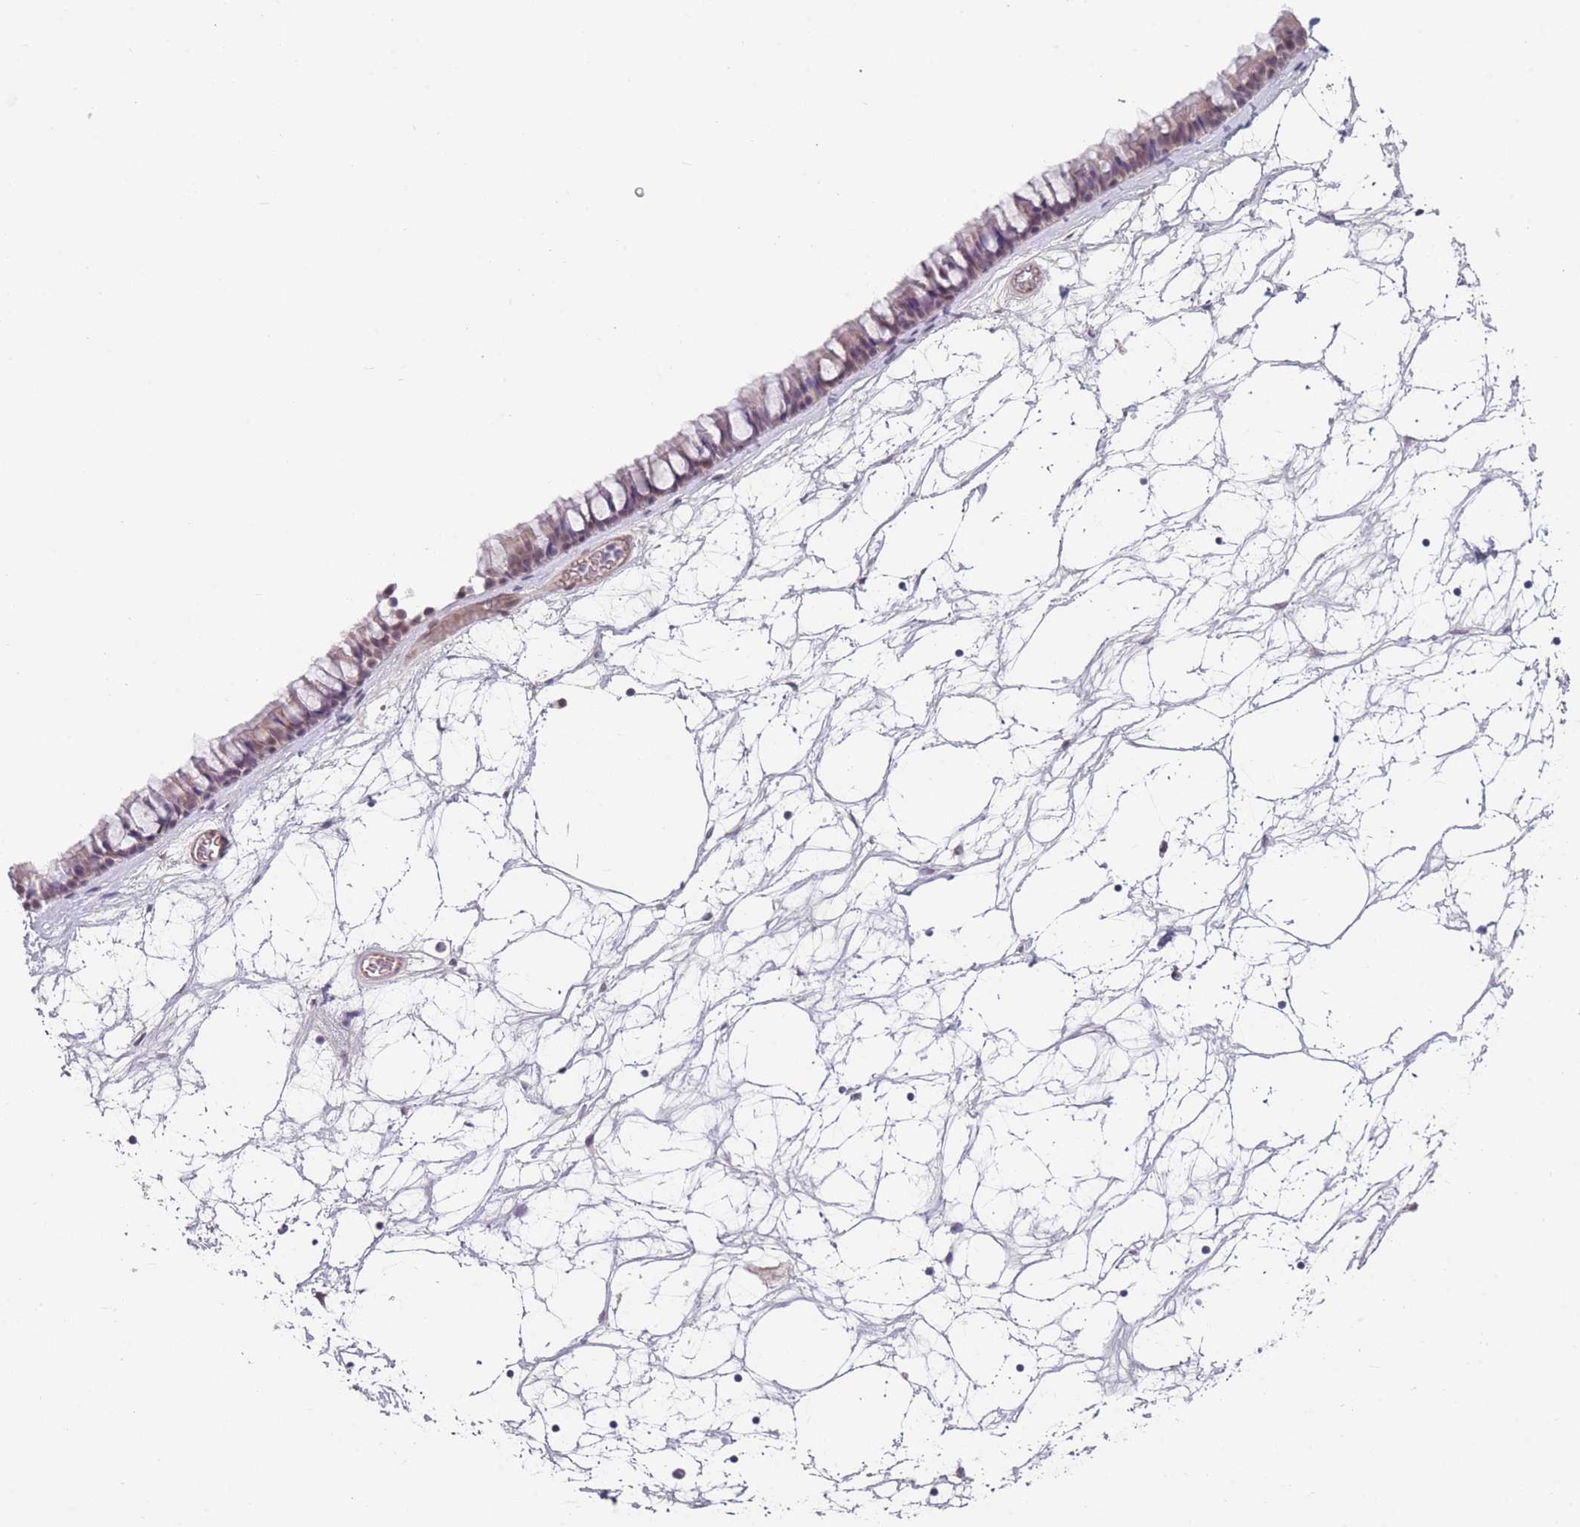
{"staining": {"intensity": "weak", "quantity": "25%-75%", "location": "cytoplasmic/membranous,nuclear"}, "tissue": "nasopharynx", "cell_type": "Respiratory epithelial cells", "image_type": "normal", "snomed": [{"axis": "morphology", "description": "Normal tissue, NOS"}, {"axis": "topography", "description": "Nasopharynx"}], "caption": "IHC histopathology image of benign human nasopharynx stained for a protein (brown), which shows low levels of weak cytoplasmic/membranous,nuclear staining in approximately 25%-75% of respiratory epithelial cells.", "gene": "ANKRD10", "patient": {"sex": "male", "age": 64}}